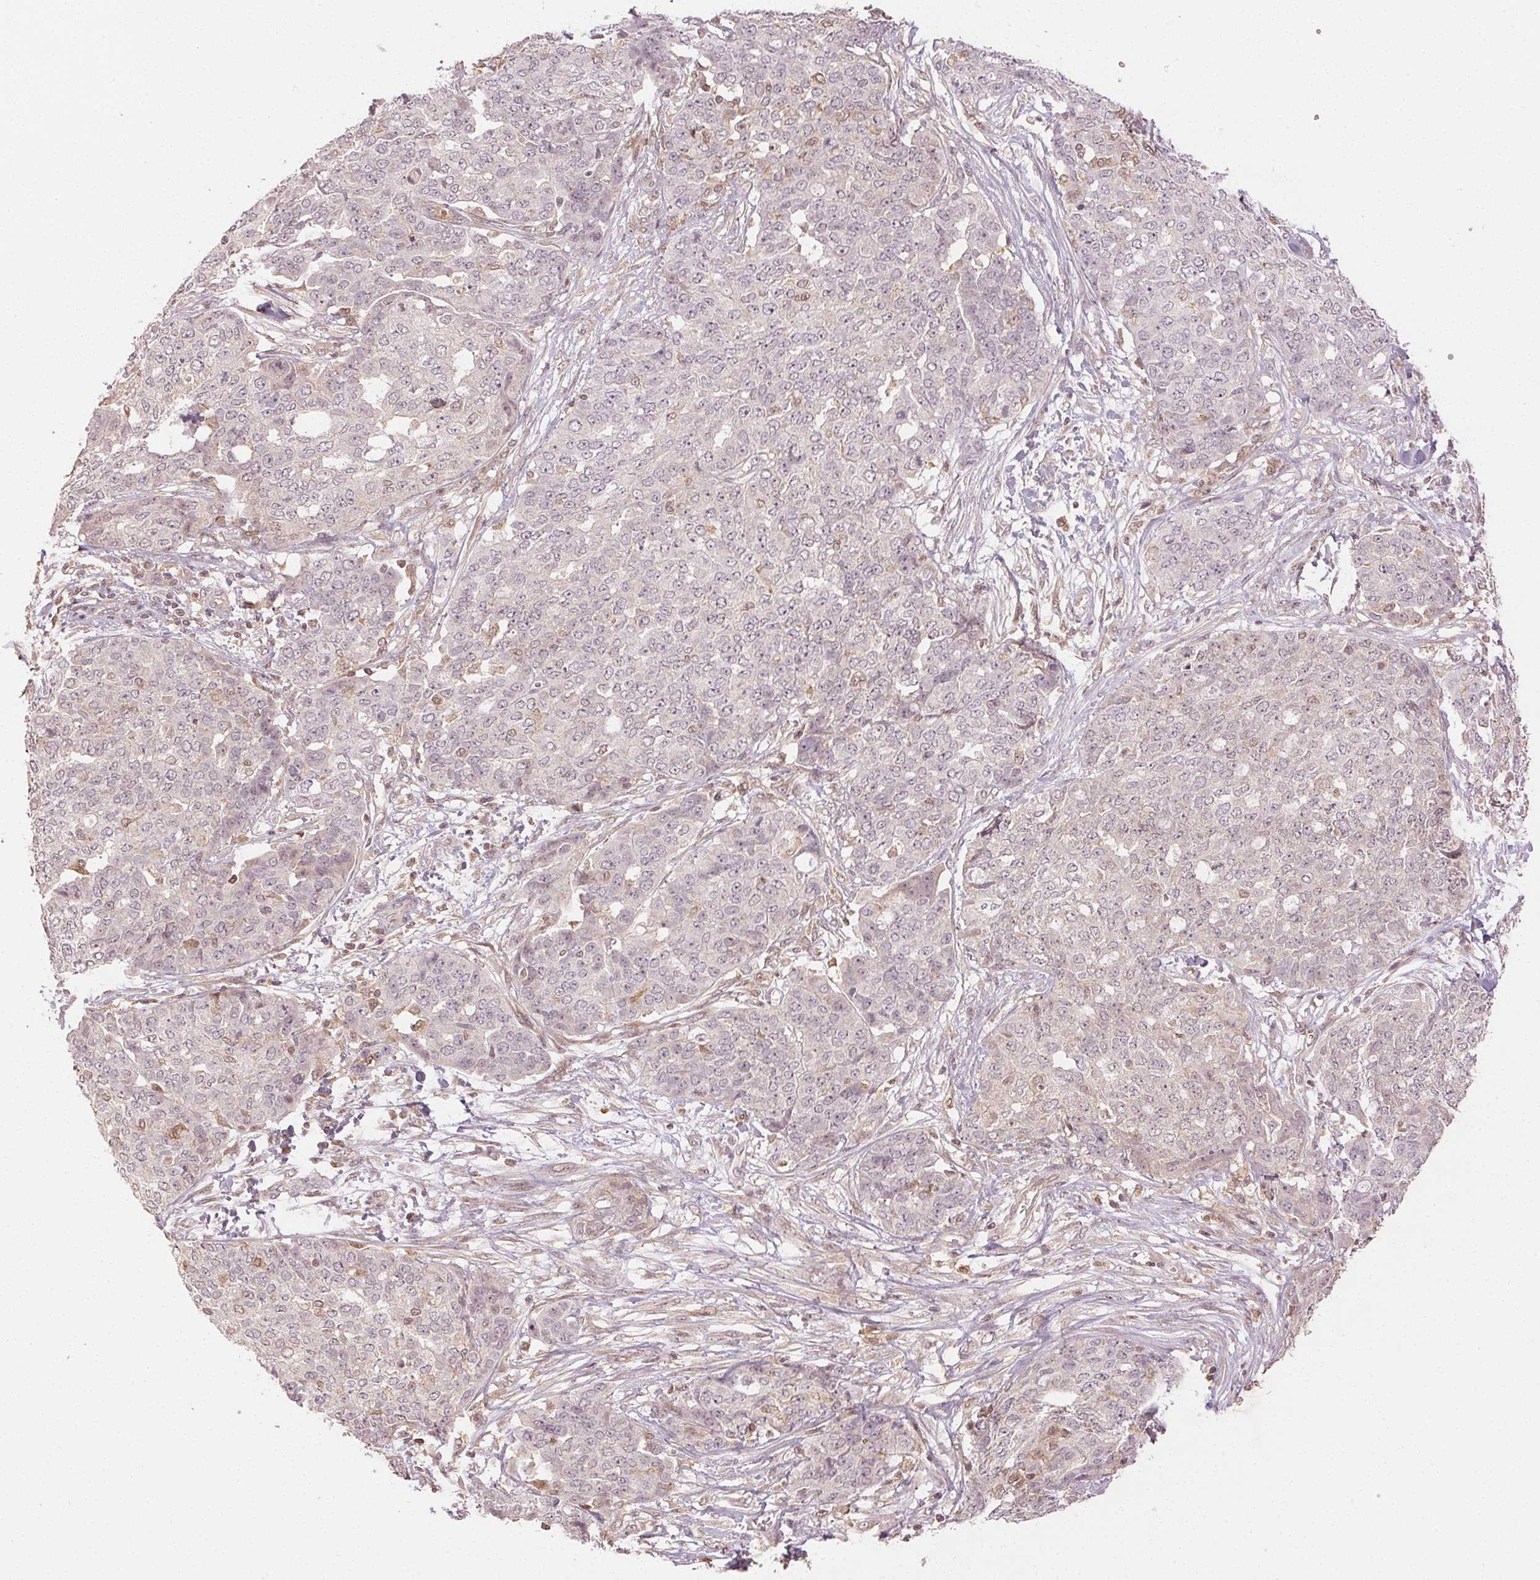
{"staining": {"intensity": "weak", "quantity": "<25%", "location": "nuclear"}, "tissue": "ovarian cancer", "cell_type": "Tumor cells", "image_type": "cancer", "snomed": [{"axis": "morphology", "description": "Cystadenocarcinoma, serous, NOS"}, {"axis": "topography", "description": "Soft tissue"}, {"axis": "topography", "description": "Ovary"}], "caption": "This is a histopathology image of immunohistochemistry staining of ovarian cancer, which shows no staining in tumor cells.", "gene": "MAPK14", "patient": {"sex": "female", "age": 57}}